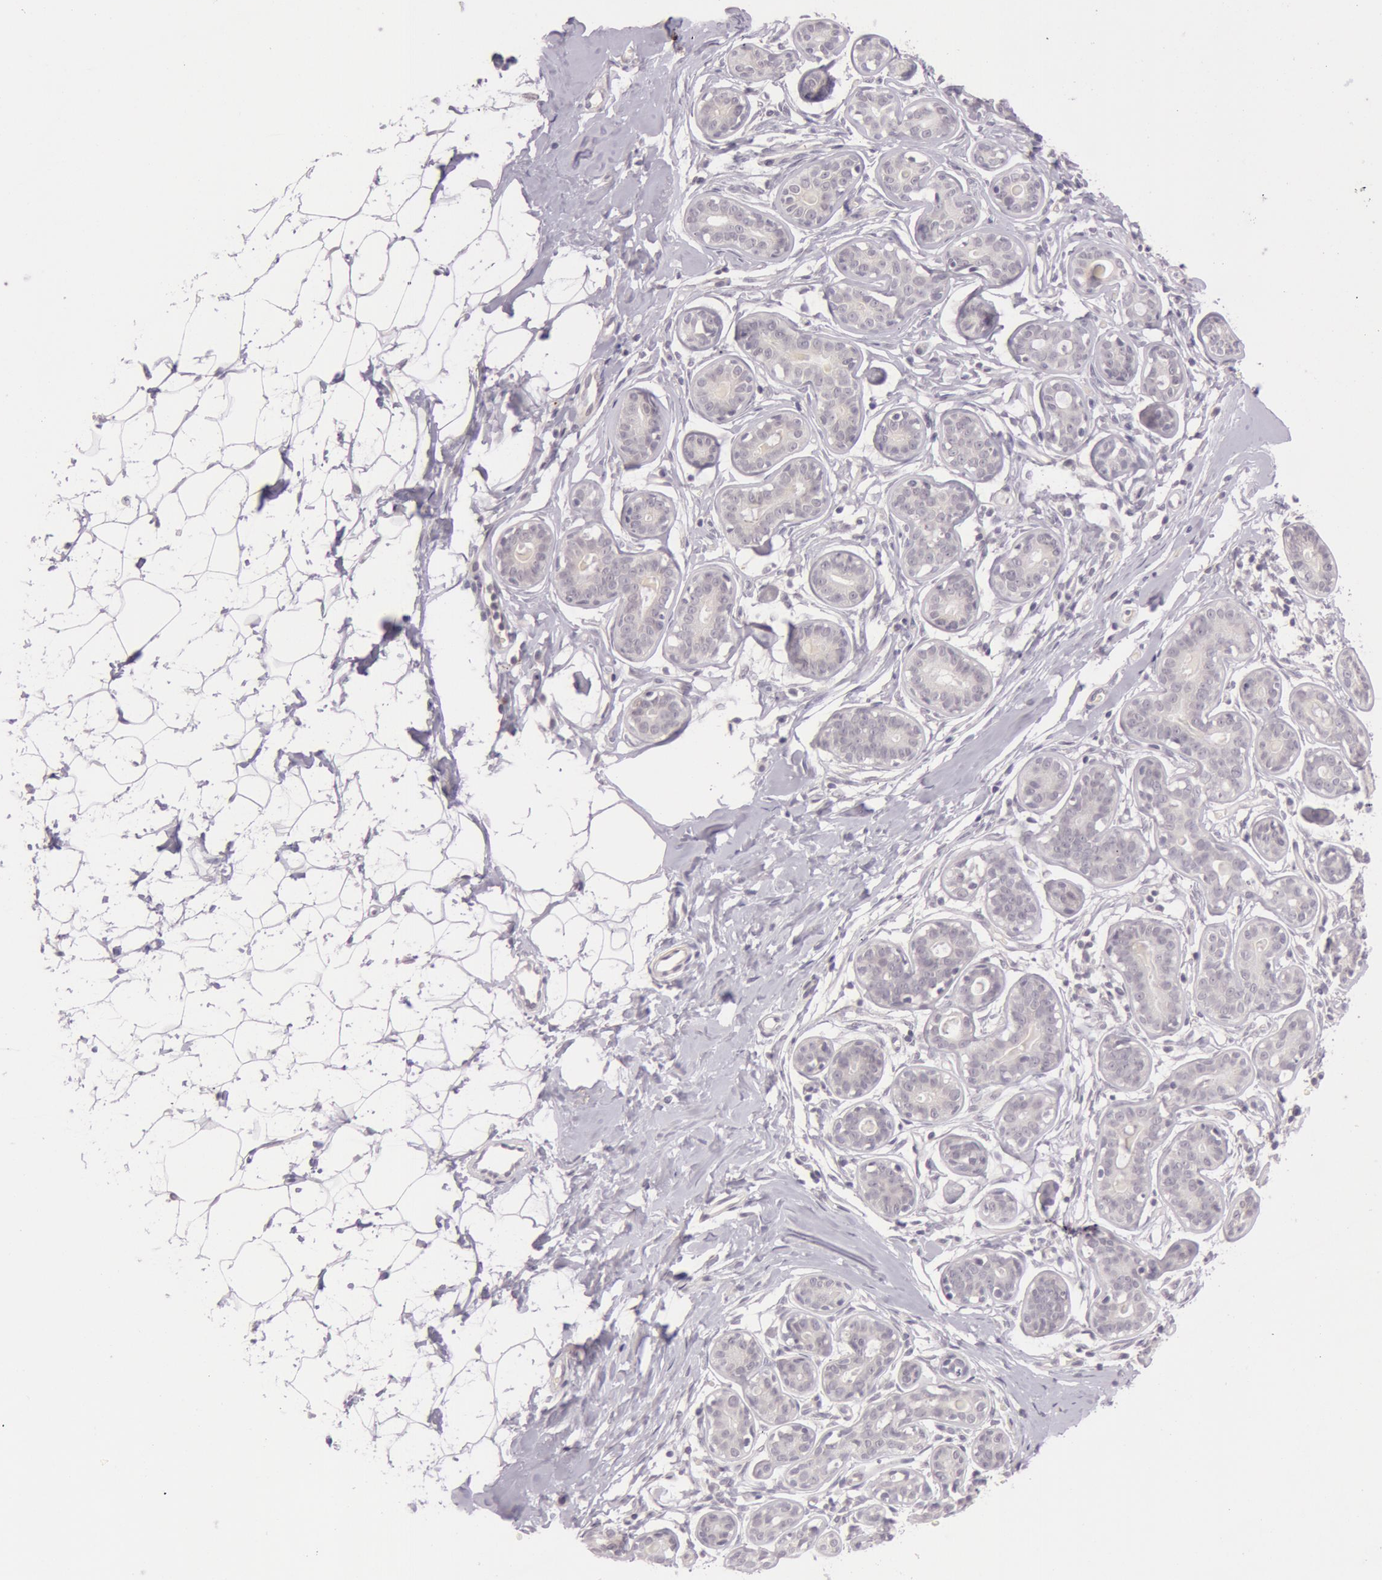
{"staining": {"intensity": "negative", "quantity": "none", "location": "none"}, "tissue": "breast", "cell_type": "Adipocytes", "image_type": "normal", "snomed": [{"axis": "morphology", "description": "Normal tissue, NOS"}, {"axis": "topography", "description": "Breast"}], "caption": "The histopathology image exhibits no significant staining in adipocytes of breast. (DAB immunohistochemistry (IHC) with hematoxylin counter stain).", "gene": "RBMY1A1", "patient": {"sex": "female", "age": 22}}